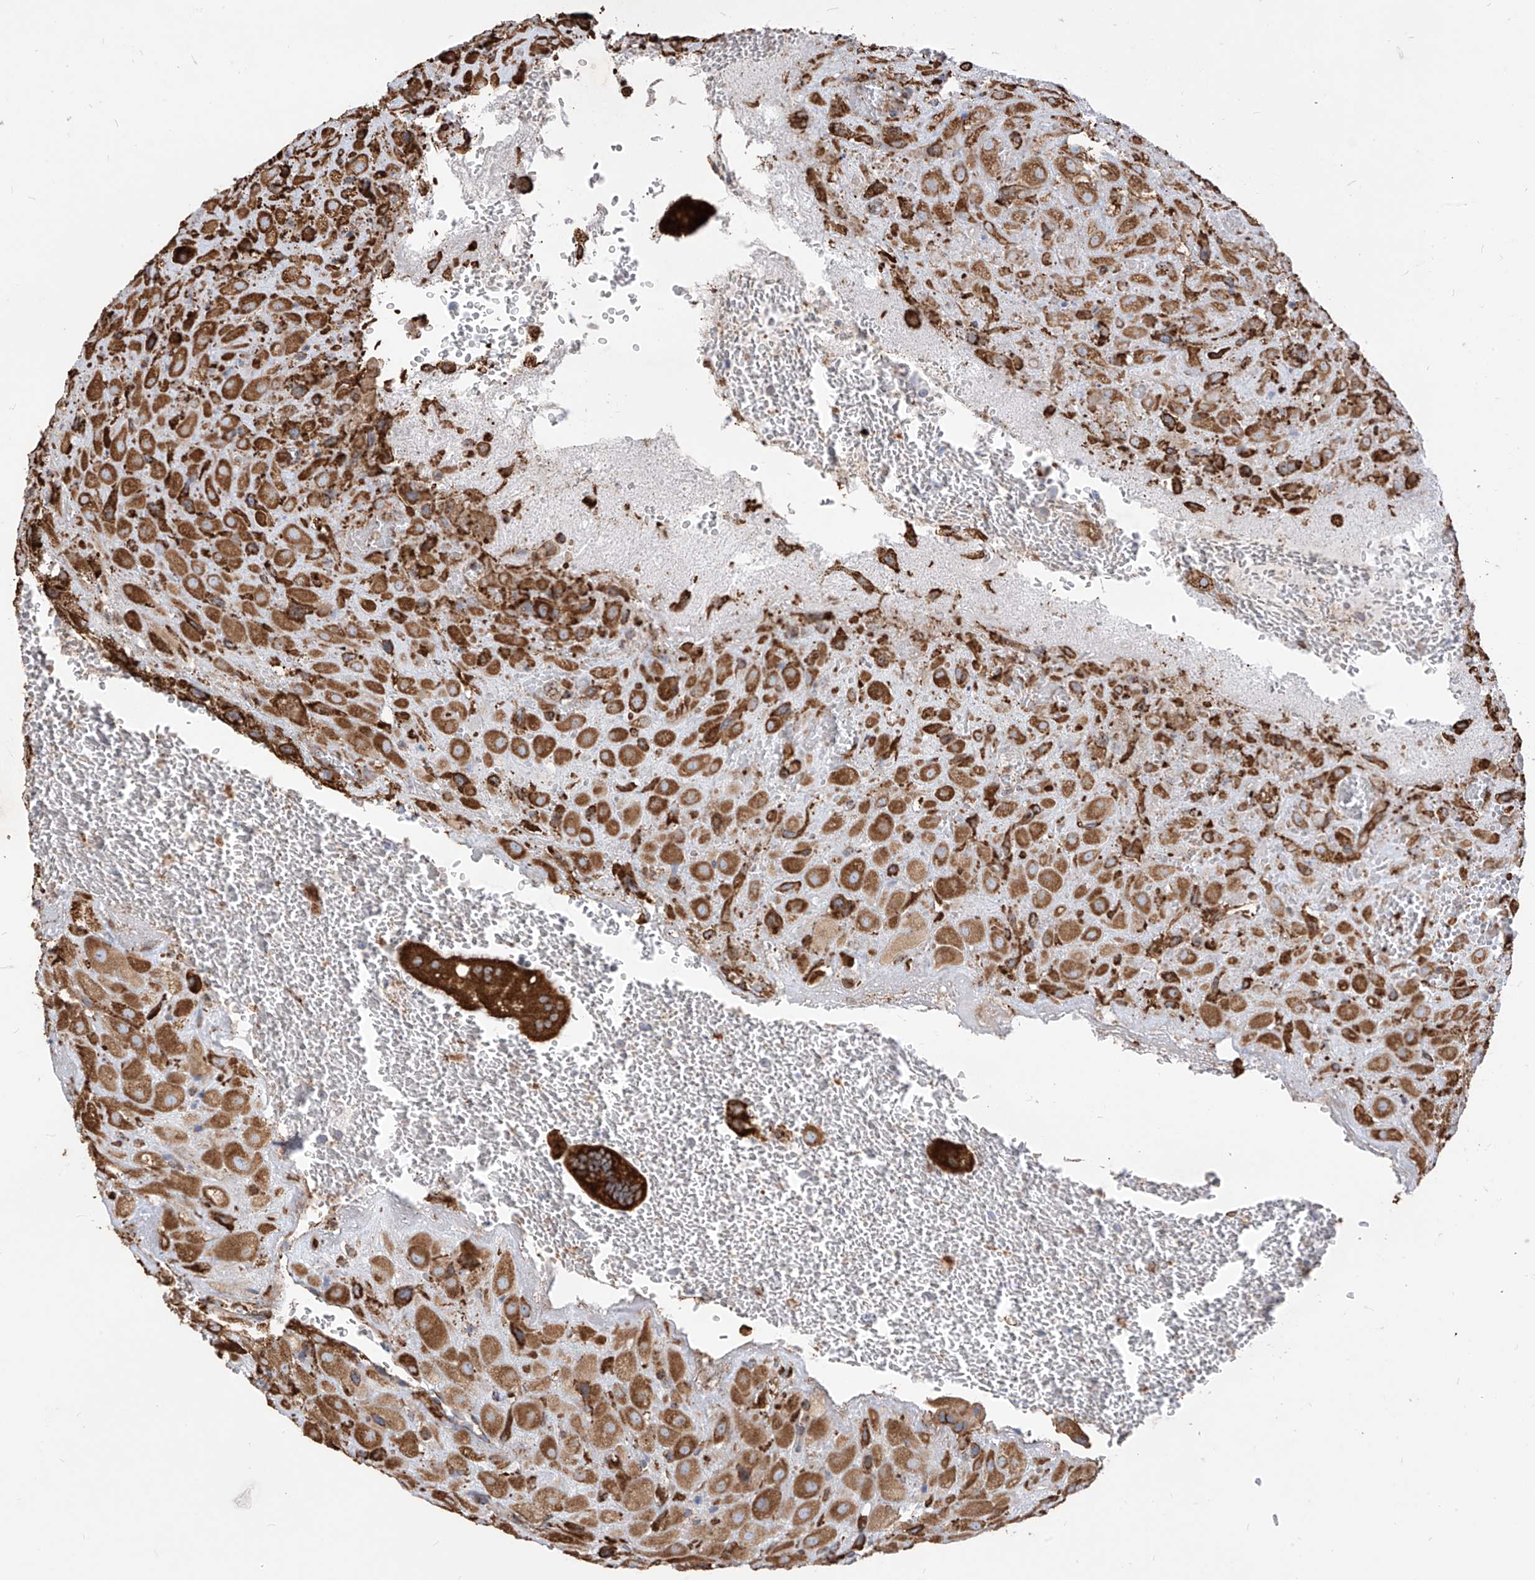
{"staining": {"intensity": "moderate", "quantity": ">75%", "location": "cytoplasmic/membranous"}, "tissue": "placenta", "cell_type": "Decidual cells", "image_type": "normal", "snomed": [{"axis": "morphology", "description": "Normal tissue, NOS"}, {"axis": "topography", "description": "Placenta"}], "caption": "Protein staining of benign placenta exhibits moderate cytoplasmic/membranous positivity in about >75% of decidual cells.", "gene": "PDIA6", "patient": {"sex": "female", "age": 35}}